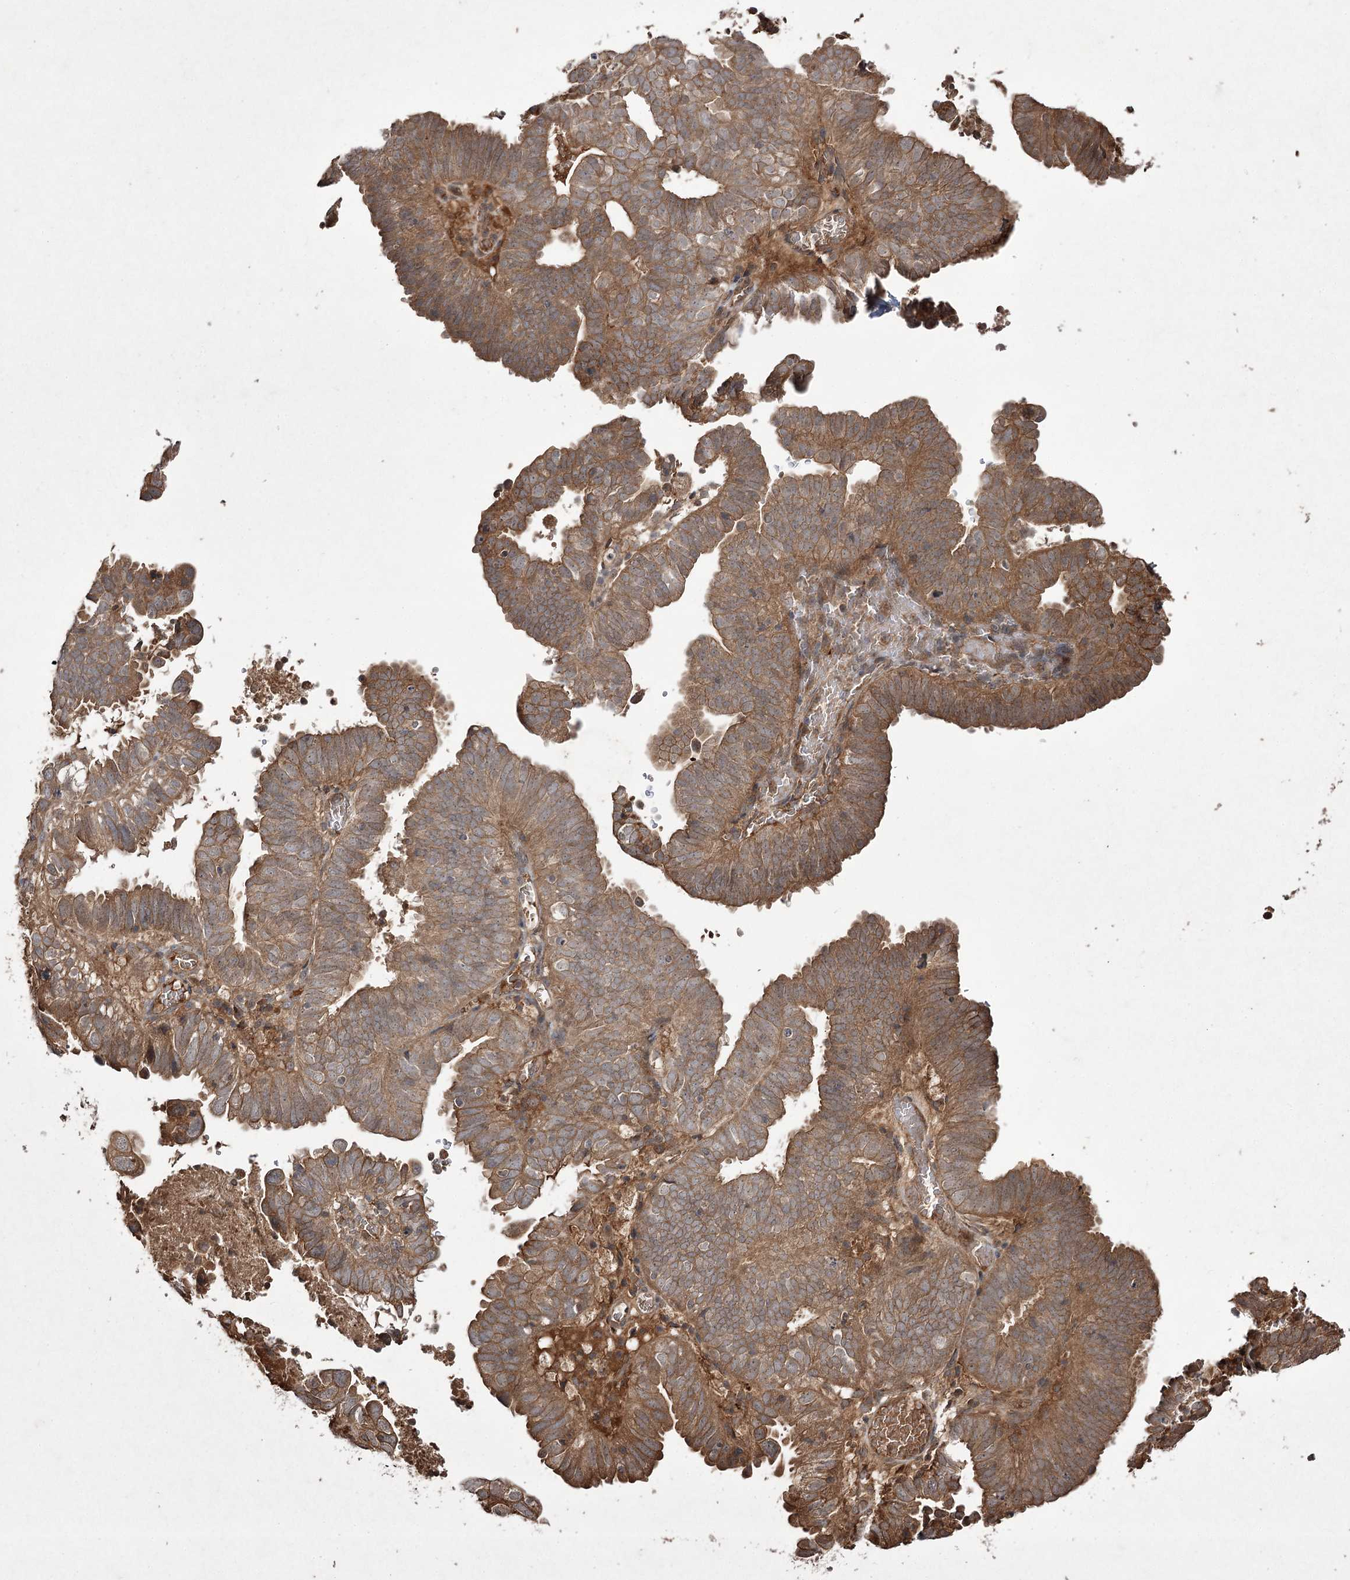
{"staining": {"intensity": "moderate", "quantity": ">75%", "location": "cytoplasmic/membranous"}, "tissue": "endometrial cancer", "cell_type": "Tumor cells", "image_type": "cancer", "snomed": [{"axis": "morphology", "description": "Adenocarcinoma, NOS"}, {"axis": "topography", "description": "Uterus"}], "caption": "Protein analysis of endometrial adenocarcinoma tissue displays moderate cytoplasmic/membranous staining in about >75% of tumor cells.", "gene": "FANCL", "patient": {"sex": "female", "age": 77}}